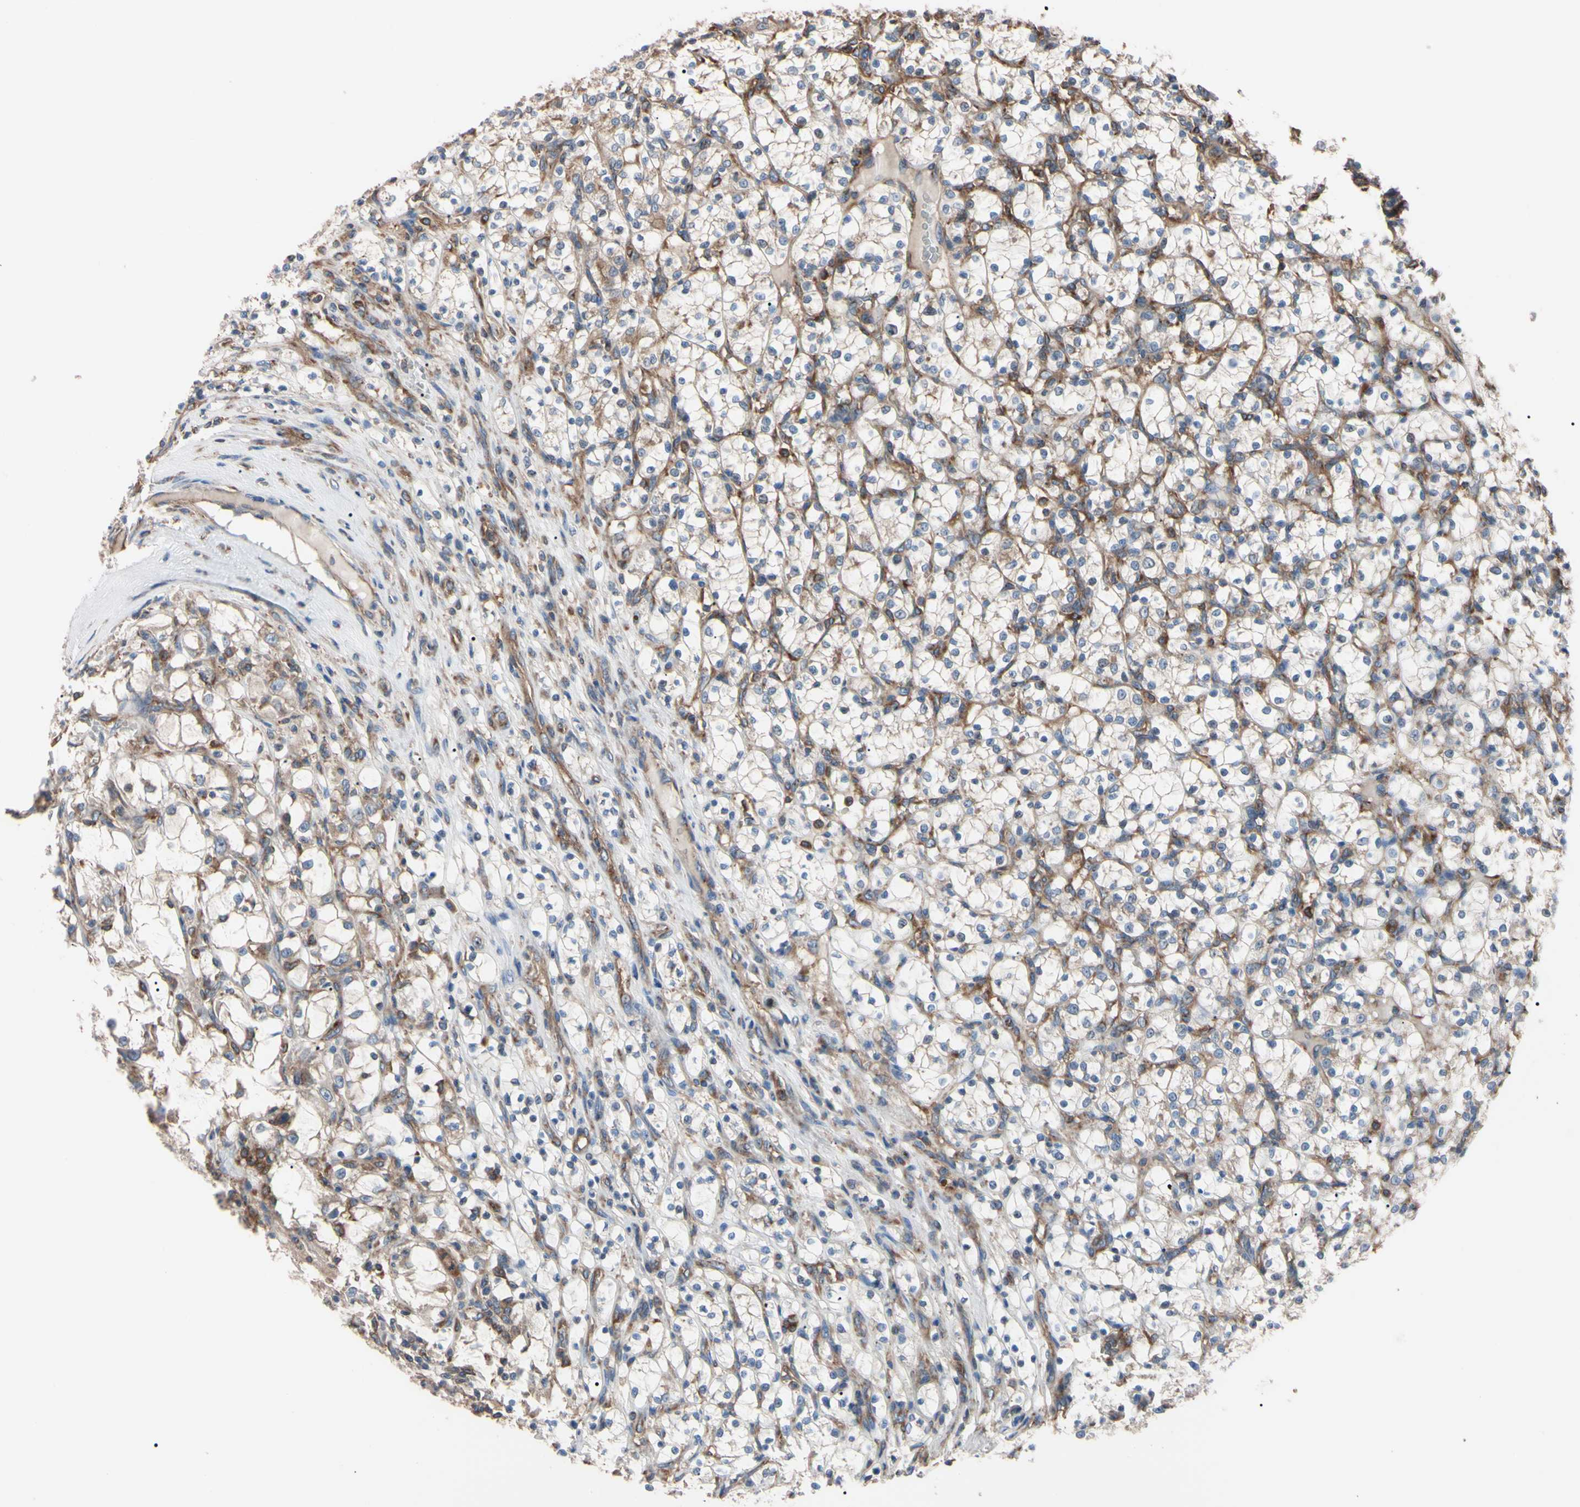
{"staining": {"intensity": "weak", "quantity": ">75%", "location": "cytoplasmic/membranous"}, "tissue": "renal cancer", "cell_type": "Tumor cells", "image_type": "cancer", "snomed": [{"axis": "morphology", "description": "Adenocarcinoma, NOS"}, {"axis": "topography", "description": "Kidney"}], "caption": "The immunohistochemical stain shows weak cytoplasmic/membranous positivity in tumor cells of renal adenocarcinoma tissue.", "gene": "PRKACA", "patient": {"sex": "female", "age": 69}}